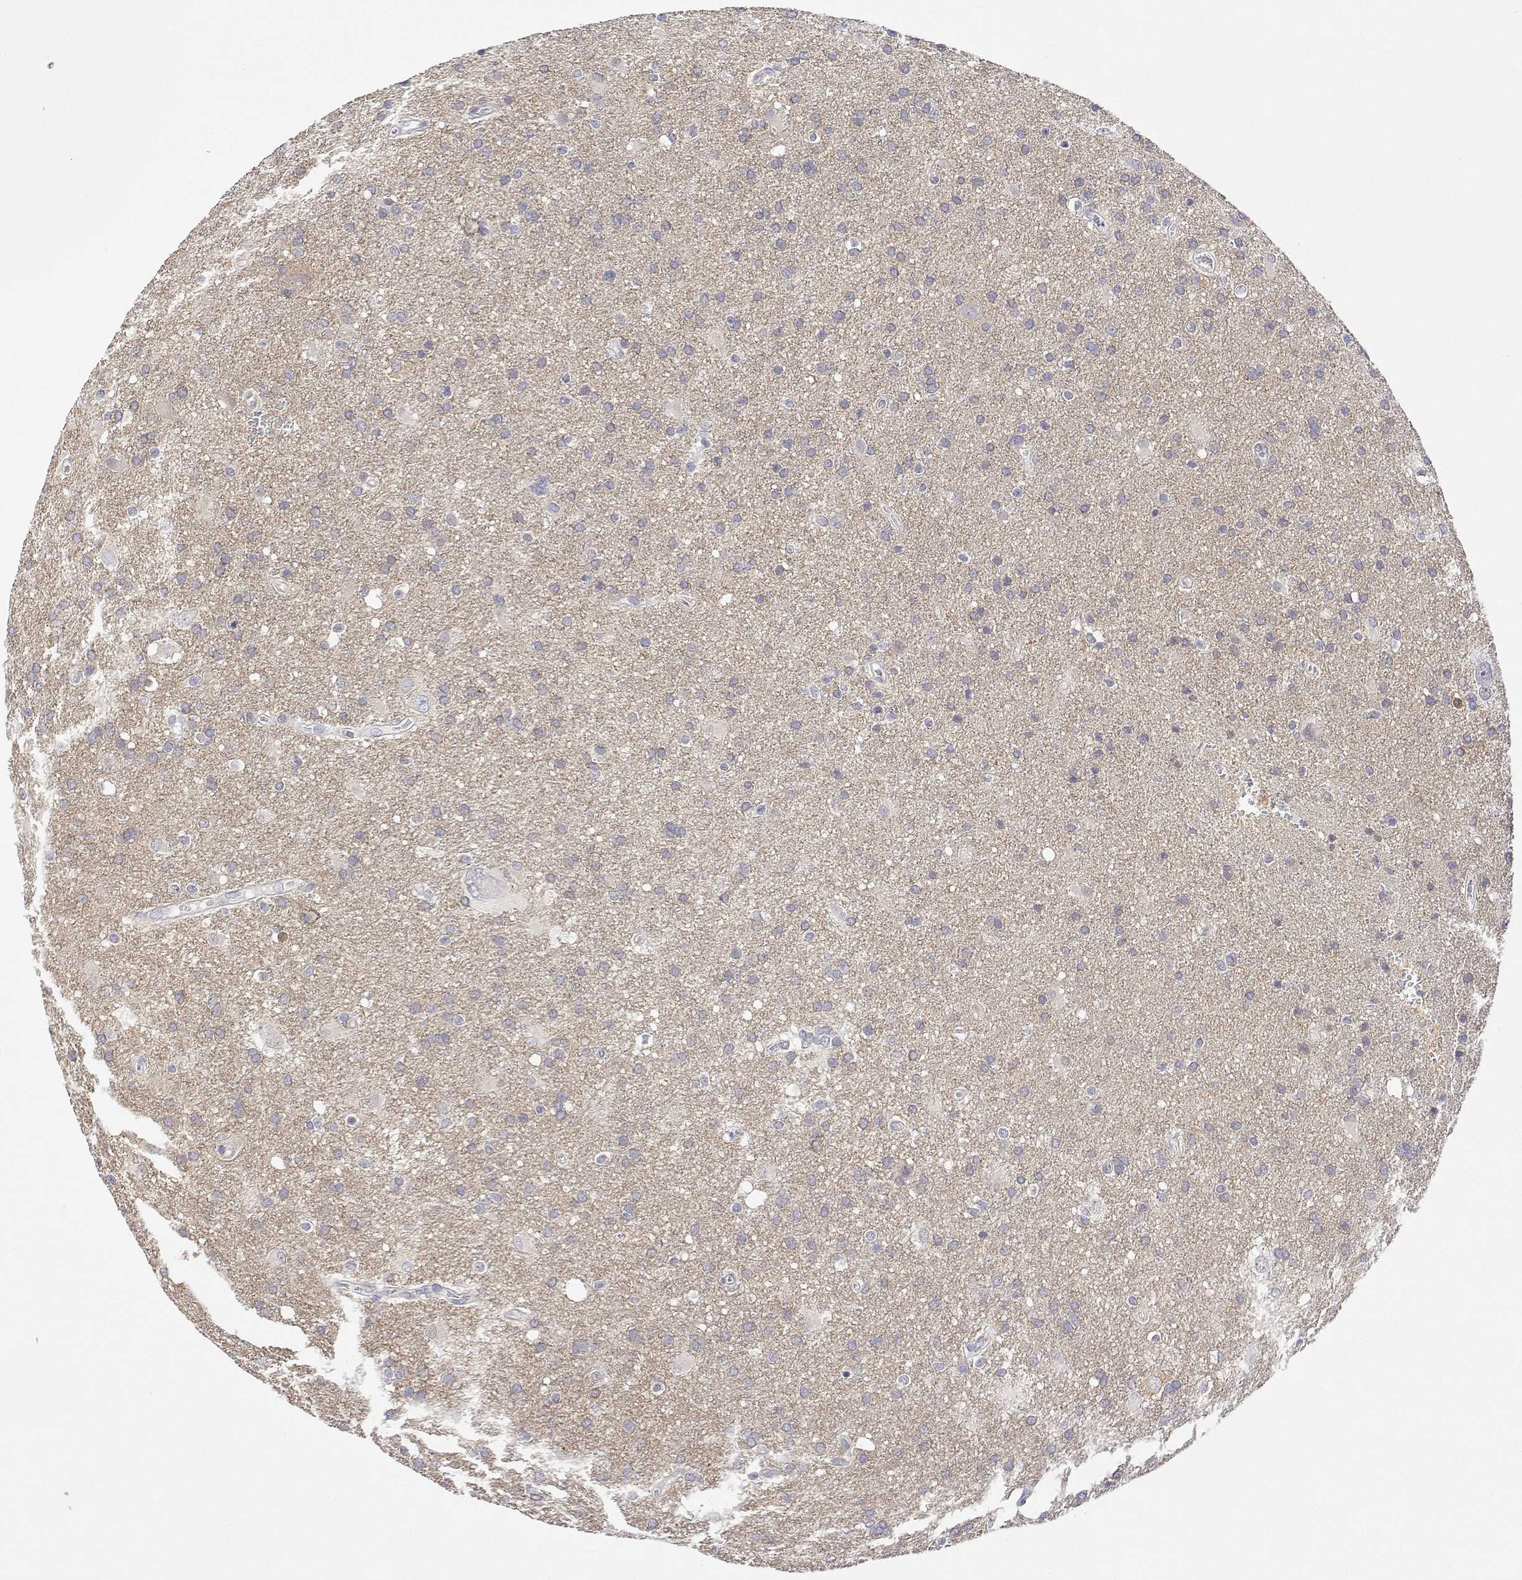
{"staining": {"intensity": "negative", "quantity": "none", "location": "none"}, "tissue": "glioma", "cell_type": "Tumor cells", "image_type": "cancer", "snomed": [{"axis": "morphology", "description": "Glioma, malignant, Low grade"}, {"axis": "topography", "description": "Brain"}], "caption": "Micrograph shows no protein expression in tumor cells of glioma tissue.", "gene": "PLCB1", "patient": {"sex": "male", "age": 66}}